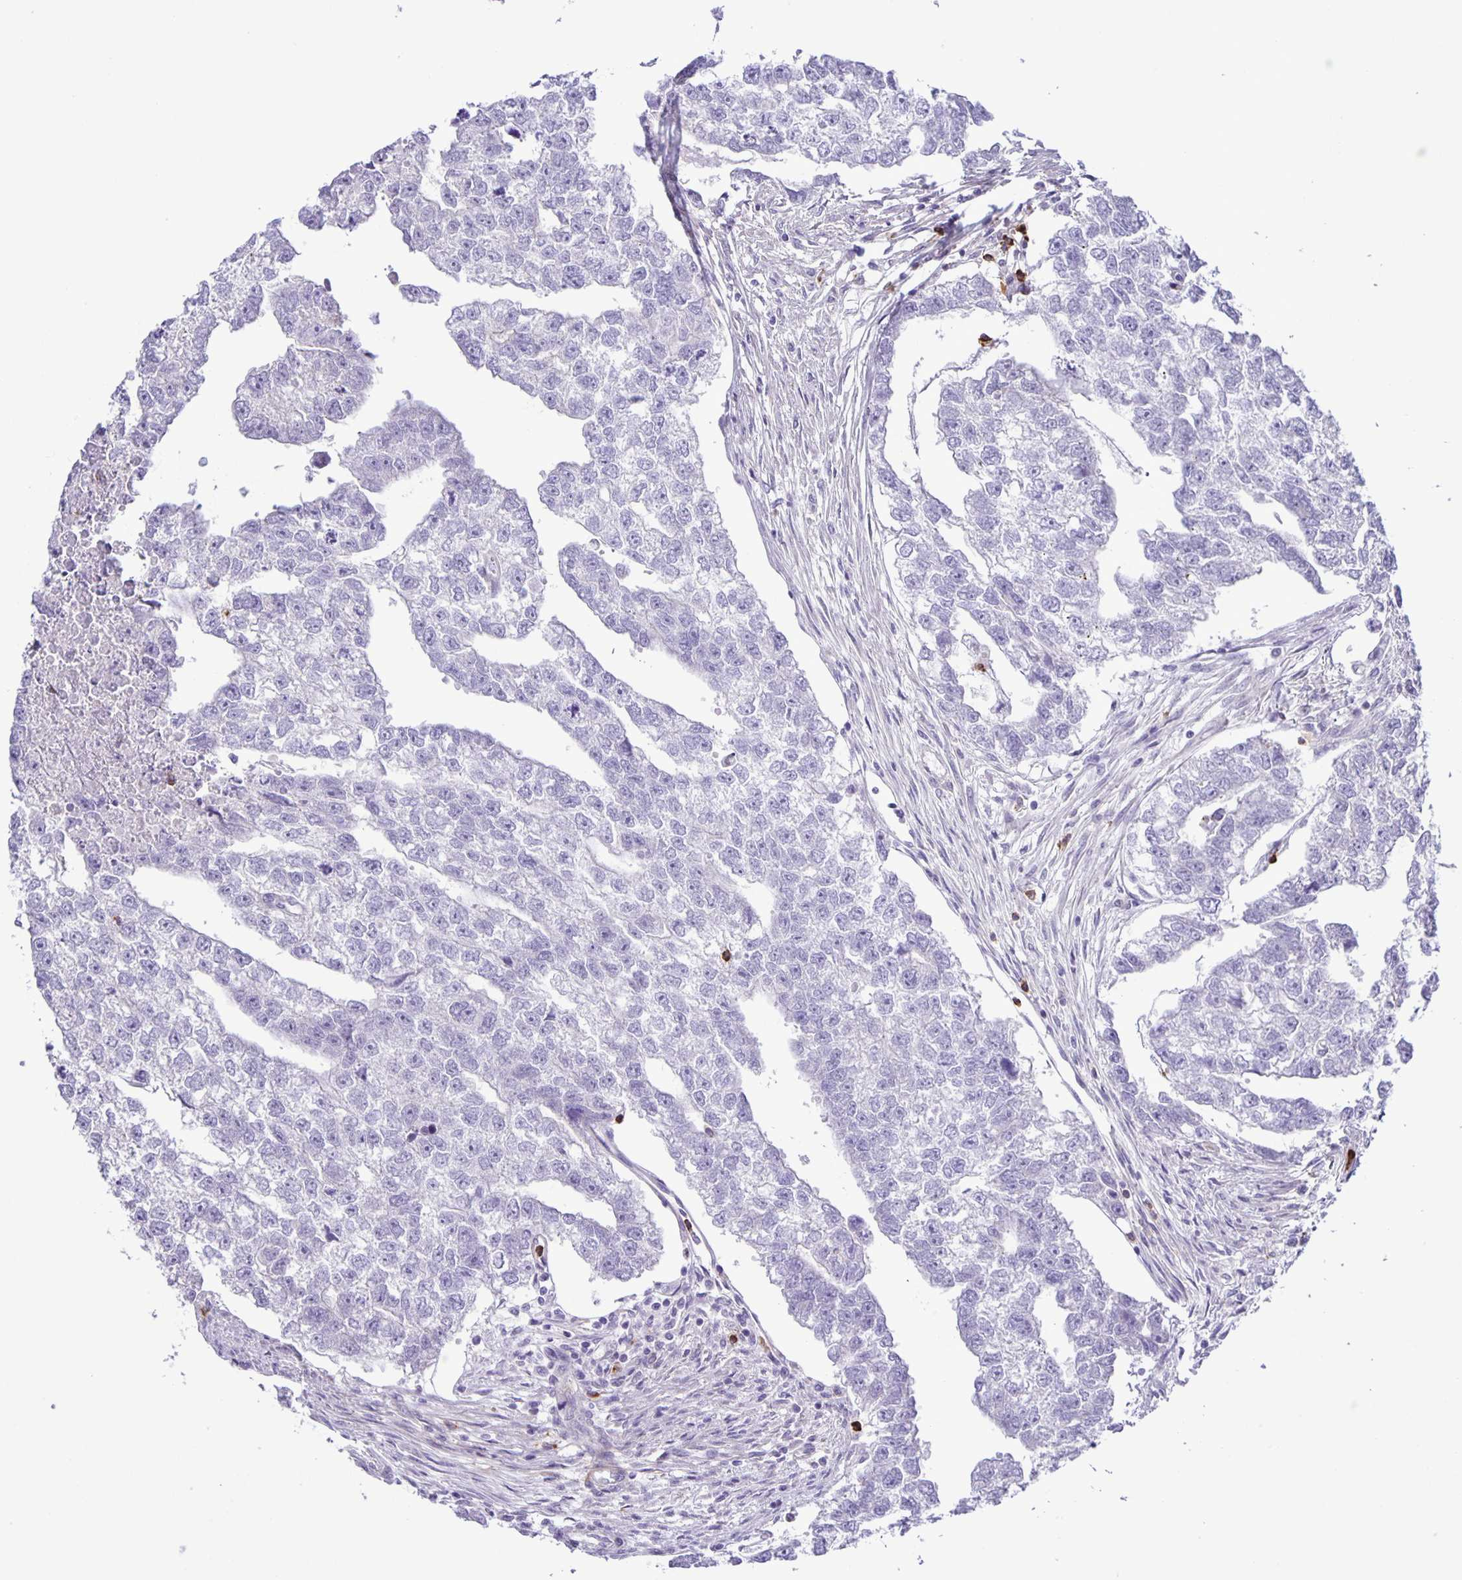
{"staining": {"intensity": "negative", "quantity": "none", "location": "none"}, "tissue": "testis cancer", "cell_type": "Tumor cells", "image_type": "cancer", "snomed": [{"axis": "morphology", "description": "Carcinoma, Embryonal, NOS"}, {"axis": "morphology", "description": "Teratoma, malignant, NOS"}, {"axis": "topography", "description": "Testis"}], "caption": "Tumor cells show no significant protein expression in testis malignant teratoma.", "gene": "ADCK1", "patient": {"sex": "male", "age": 44}}